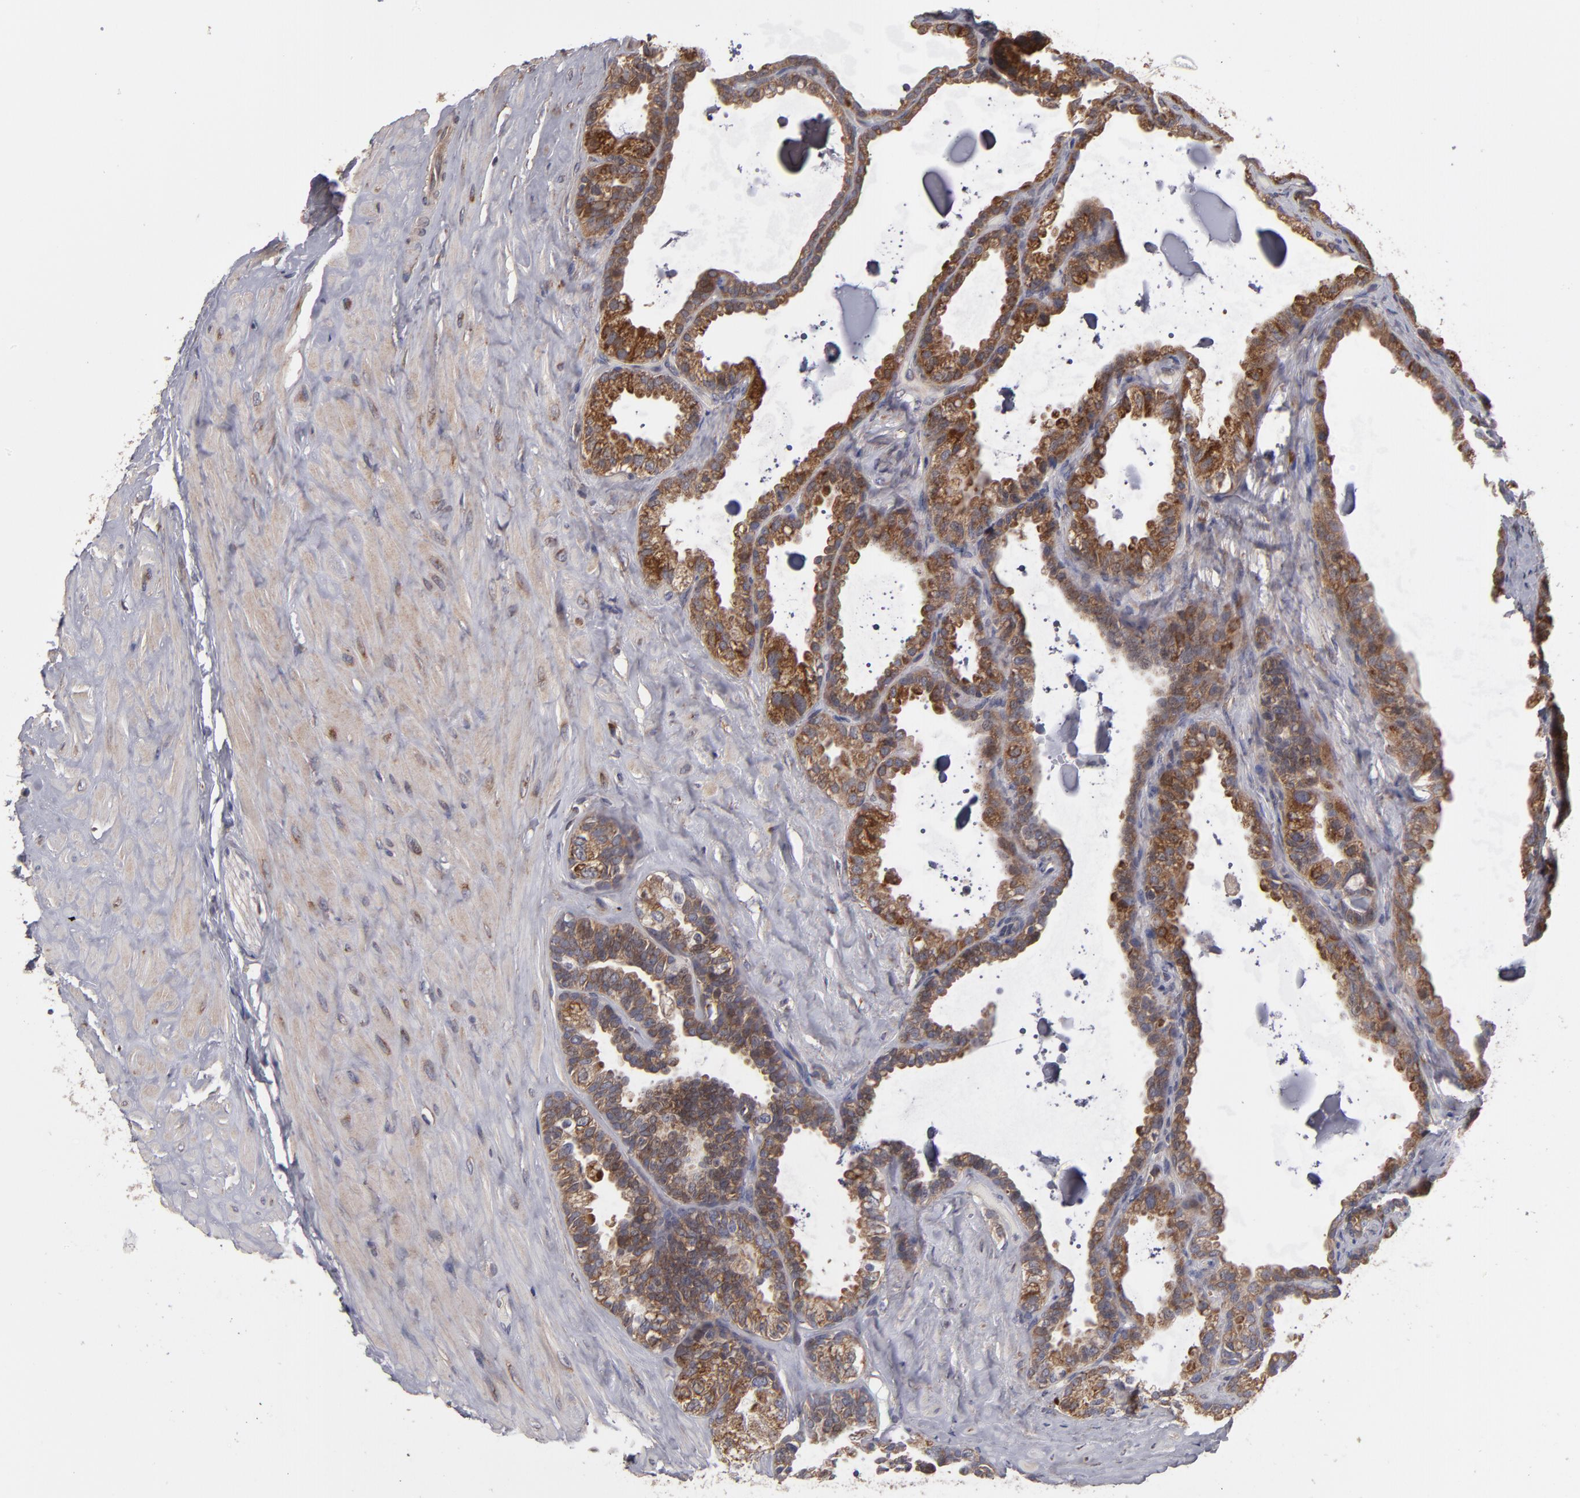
{"staining": {"intensity": "moderate", "quantity": ">75%", "location": "cytoplasmic/membranous"}, "tissue": "seminal vesicle", "cell_type": "Glandular cells", "image_type": "normal", "snomed": [{"axis": "morphology", "description": "Normal tissue, NOS"}, {"axis": "morphology", "description": "Inflammation, NOS"}, {"axis": "topography", "description": "Urinary bladder"}, {"axis": "topography", "description": "Prostate"}, {"axis": "topography", "description": "Seminal veicle"}], "caption": "Protein staining of benign seminal vesicle shows moderate cytoplasmic/membranous staining in about >75% of glandular cells. (Stains: DAB (3,3'-diaminobenzidine) in brown, nuclei in blue, Microscopy: brightfield microscopy at high magnification).", "gene": "SND1", "patient": {"sex": "male", "age": 82}}